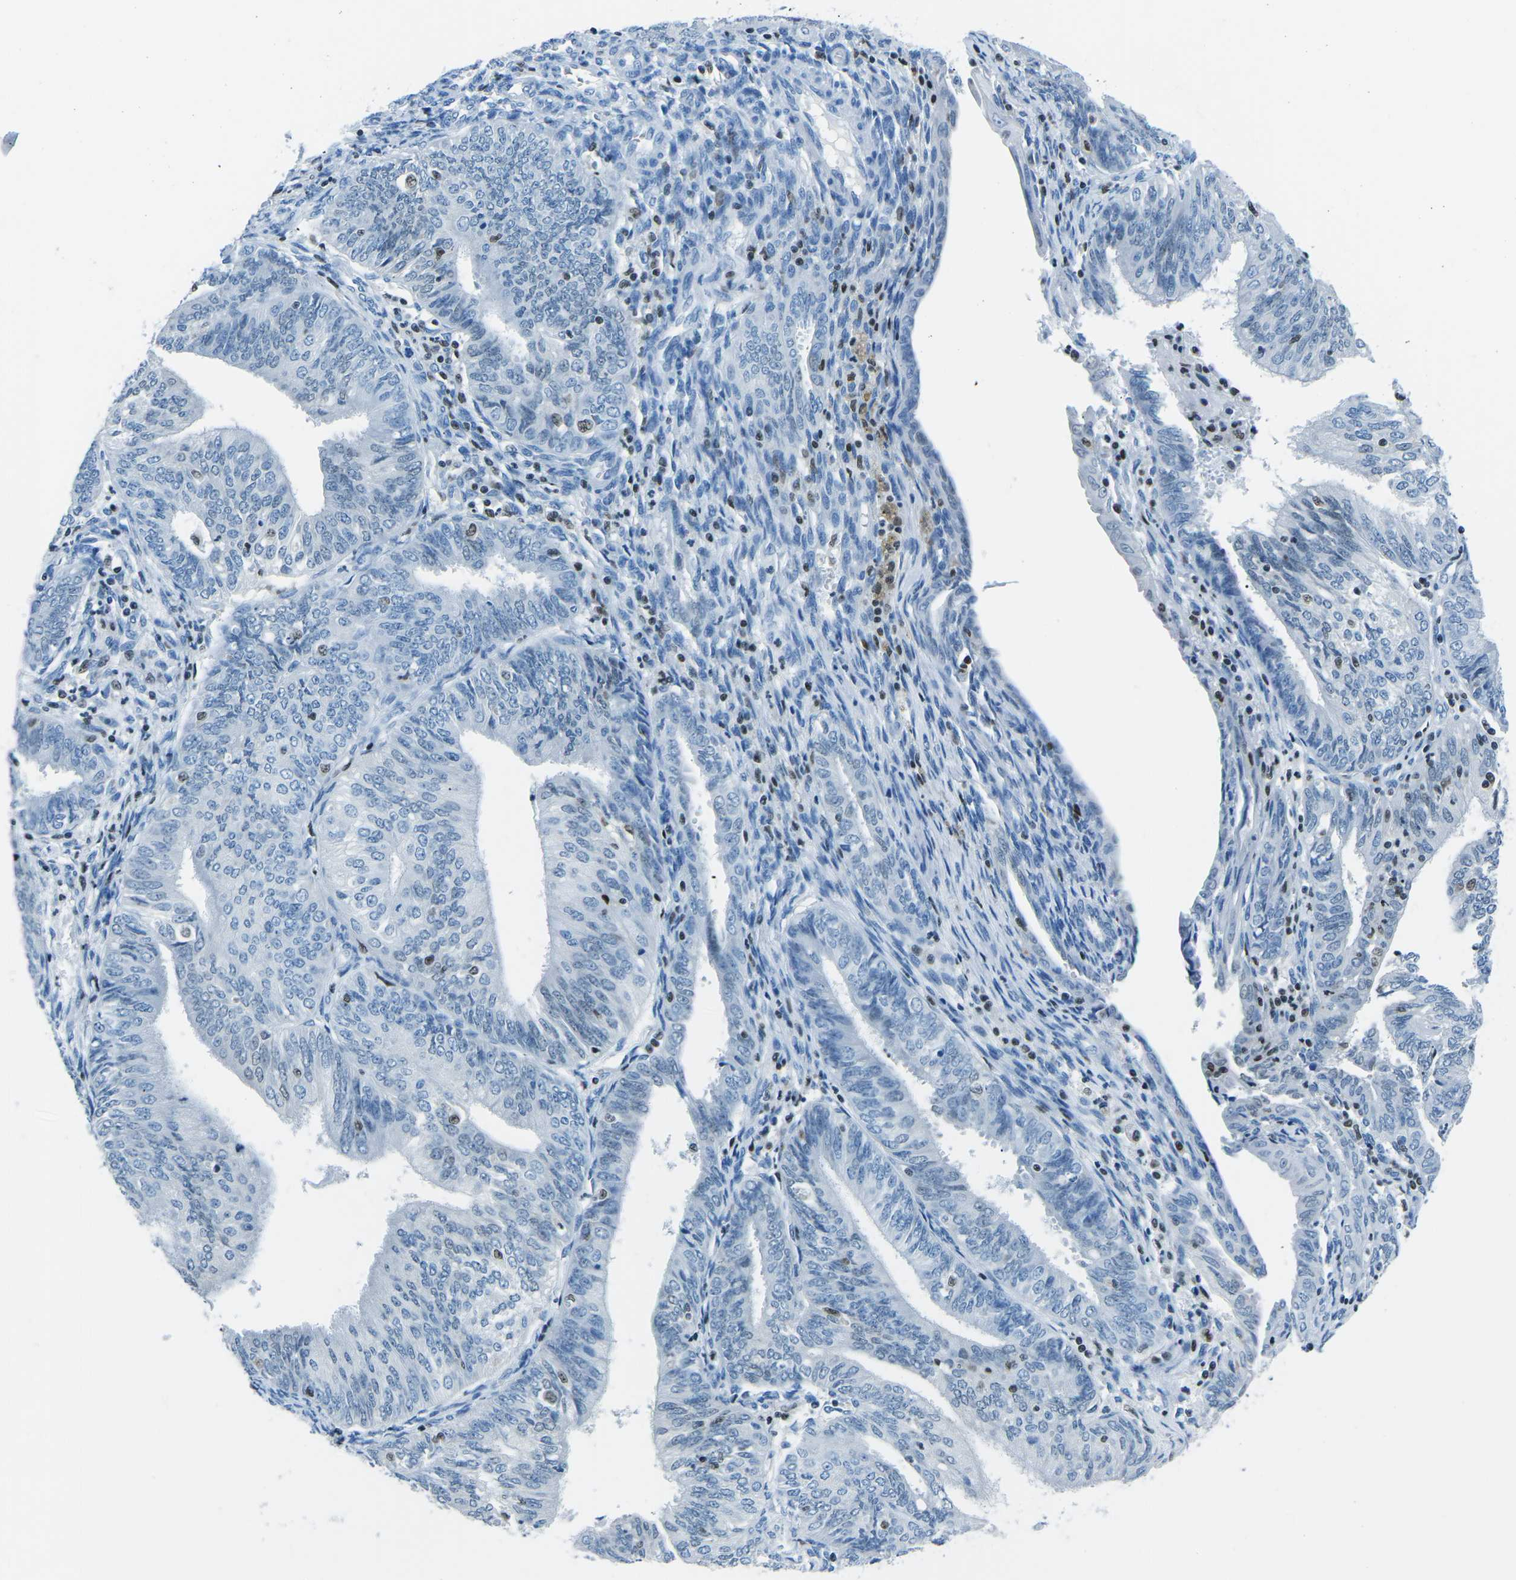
{"staining": {"intensity": "negative", "quantity": "none", "location": "none"}, "tissue": "endometrial cancer", "cell_type": "Tumor cells", "image_type": "cancer", "snomed": [{"axis": "morphology", "description": "Adenocarcinoma, NOS"}, {"axis": "topography", "description": "Endometrium"}], "caption": "This is a histopathology image of immunohistochemistry staining of adenocarcinoma (endometrial), which shows no positivity in tumor cells.", "gene": "CELF2", "patient": {"sex": "female", "age": 58}}